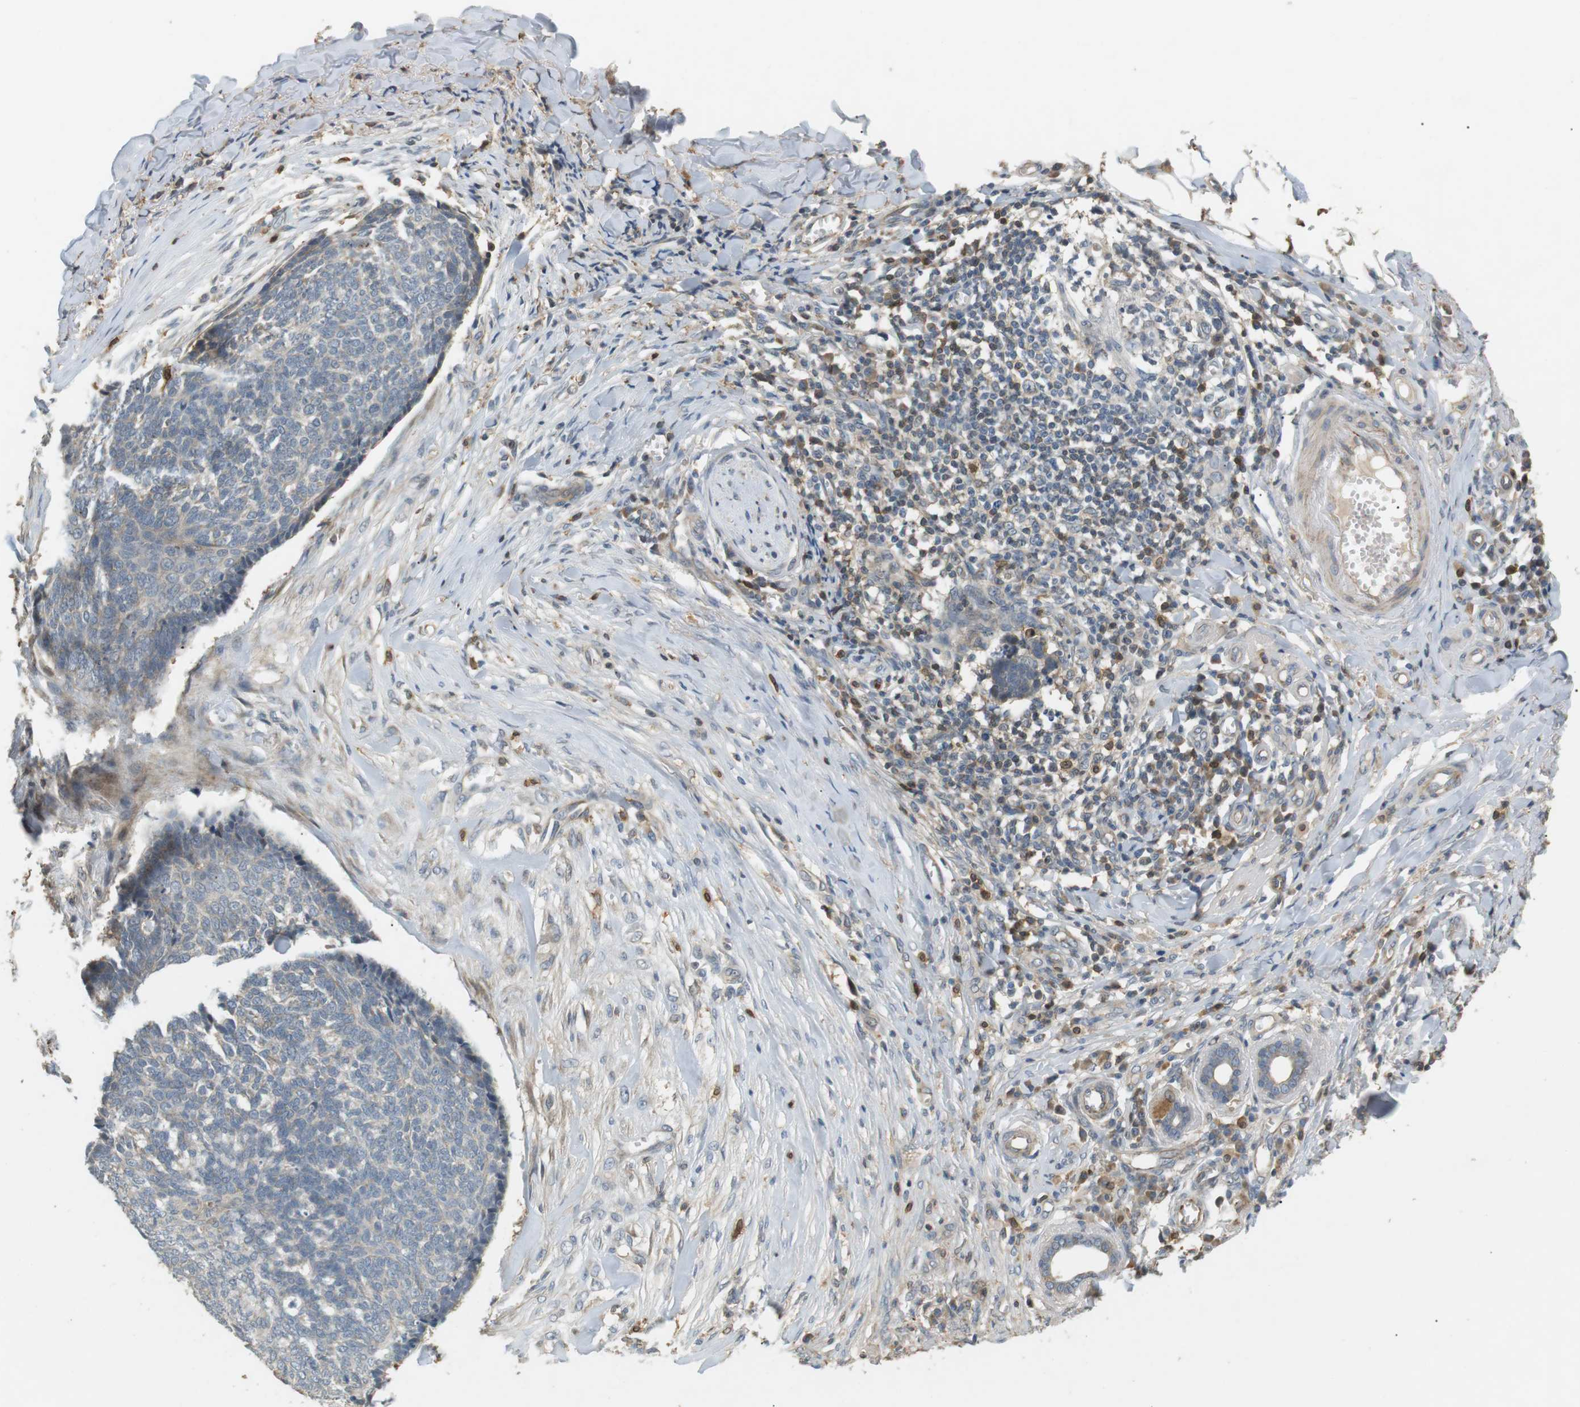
{"staining": {"intensity": "weak", "quantity": "<25%", "location": "cytoplasmic/membranous"}, "tissue": "skin cancer", "cell_type": "Tumor cells", "image_type": "cancer", "snomed": [{"axis": "morphology", "description": "Basal cell carcinoma"}, {"axis": "topography", "description": "Skin"}], "caption": "Immunohistochemical staining of human skin cancer demonstrates no significant staining in tumor cells.", "gene": "P2RY1", "patient": {"sex": "male", "age": 84}}